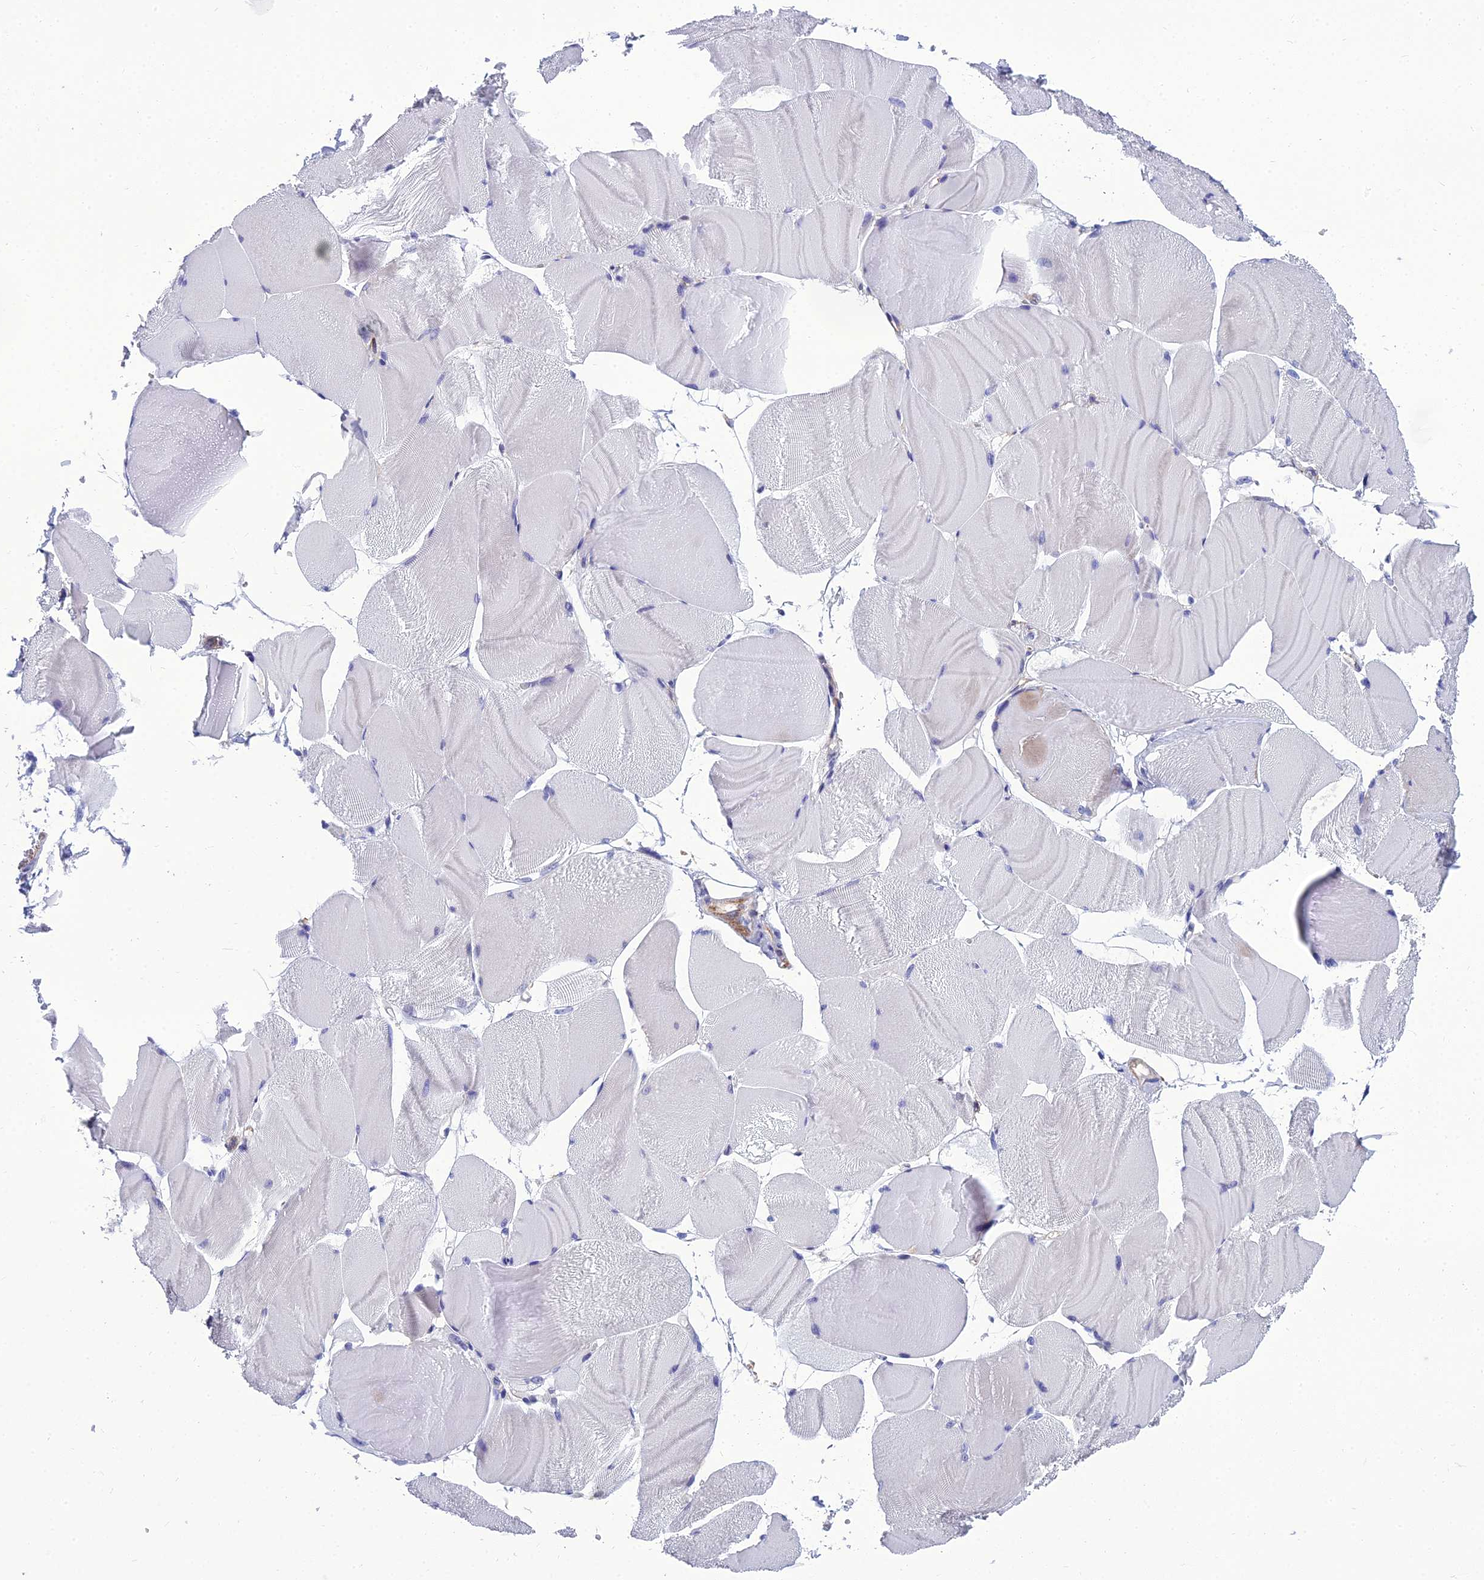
{"staining": {"intensity": "negative", "quantity": "none", "location": "none"}, "tissue": "skeletal muscle", "cell_type": "Myocytes", "image_type": "normal", "snomed": [{"axis": "morphology", "description": "Normal tissue, NOS"}, {"axis": "morphology", "description": "Basal cell carcinoma"}, {"axis": "topography", "description": "Skeletal muscle"}], "caption": "High power microscopy micrograph of an immunohistochemistry (IHC) micrograph of benign skeletal muscle, revealing no significant expression in myocytes.", "gene": "PPP1R18", "patient": {"sex": "female", "age": 64}}